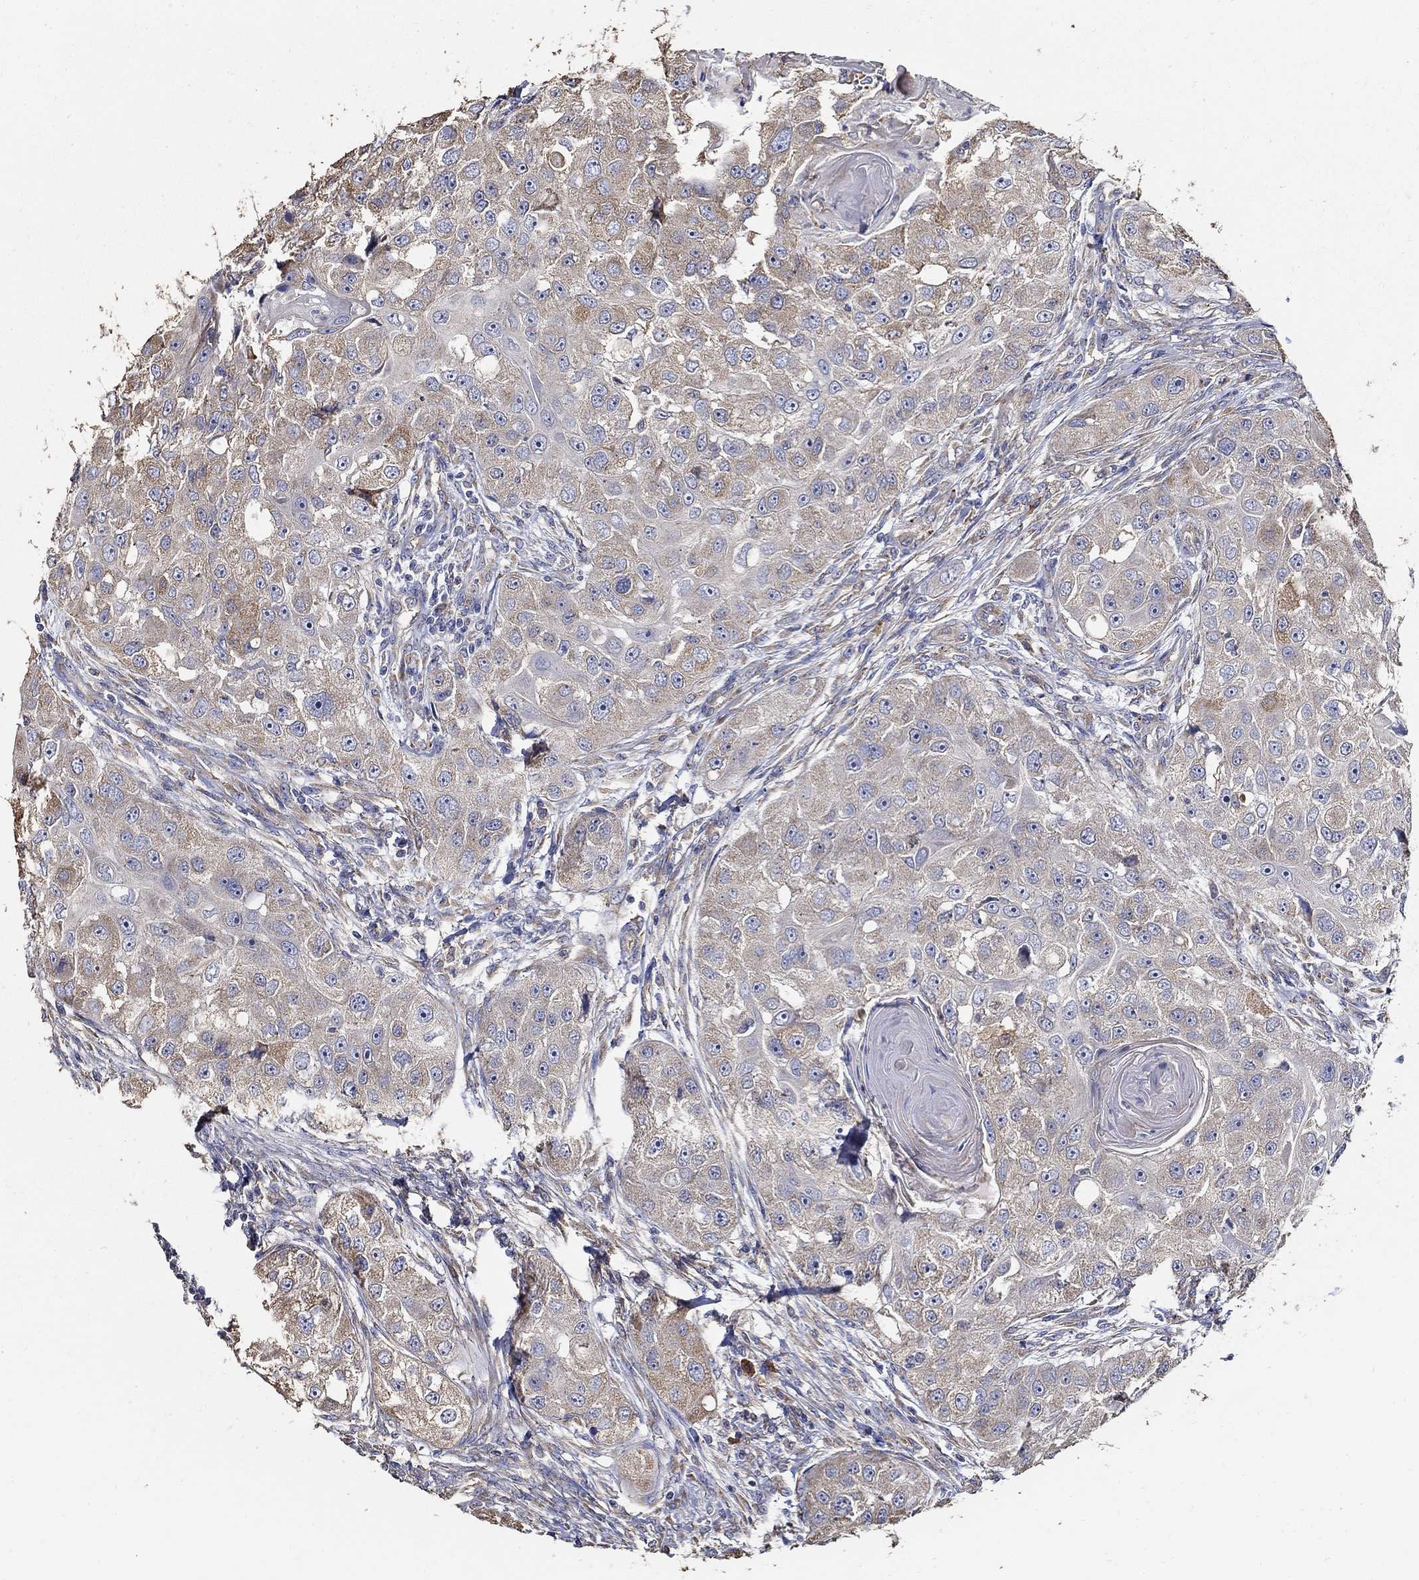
{"staining": {"intensity": "weak", "quantity": ">75%", "location": "cytoplasmic/membranous"}, "tissue": "head and neck cancer", "cell_type": "Tumor cells", "image_type": "cancer", "snomed": [{"axis": "morphology", "description": "Squamous cell carcinoma, NOS"}, {"axis": "topography", "description": "Head-Neck"}], "caption": "Protein analysis of head and neck cancer (squamous cell carcinoma) tissue demonstrates weak cytoplasmic/membranous staining in approximately >75% of tumor cells.", "gene": "EMILIN3", "patient": {"sex": "male", "age": 51}}